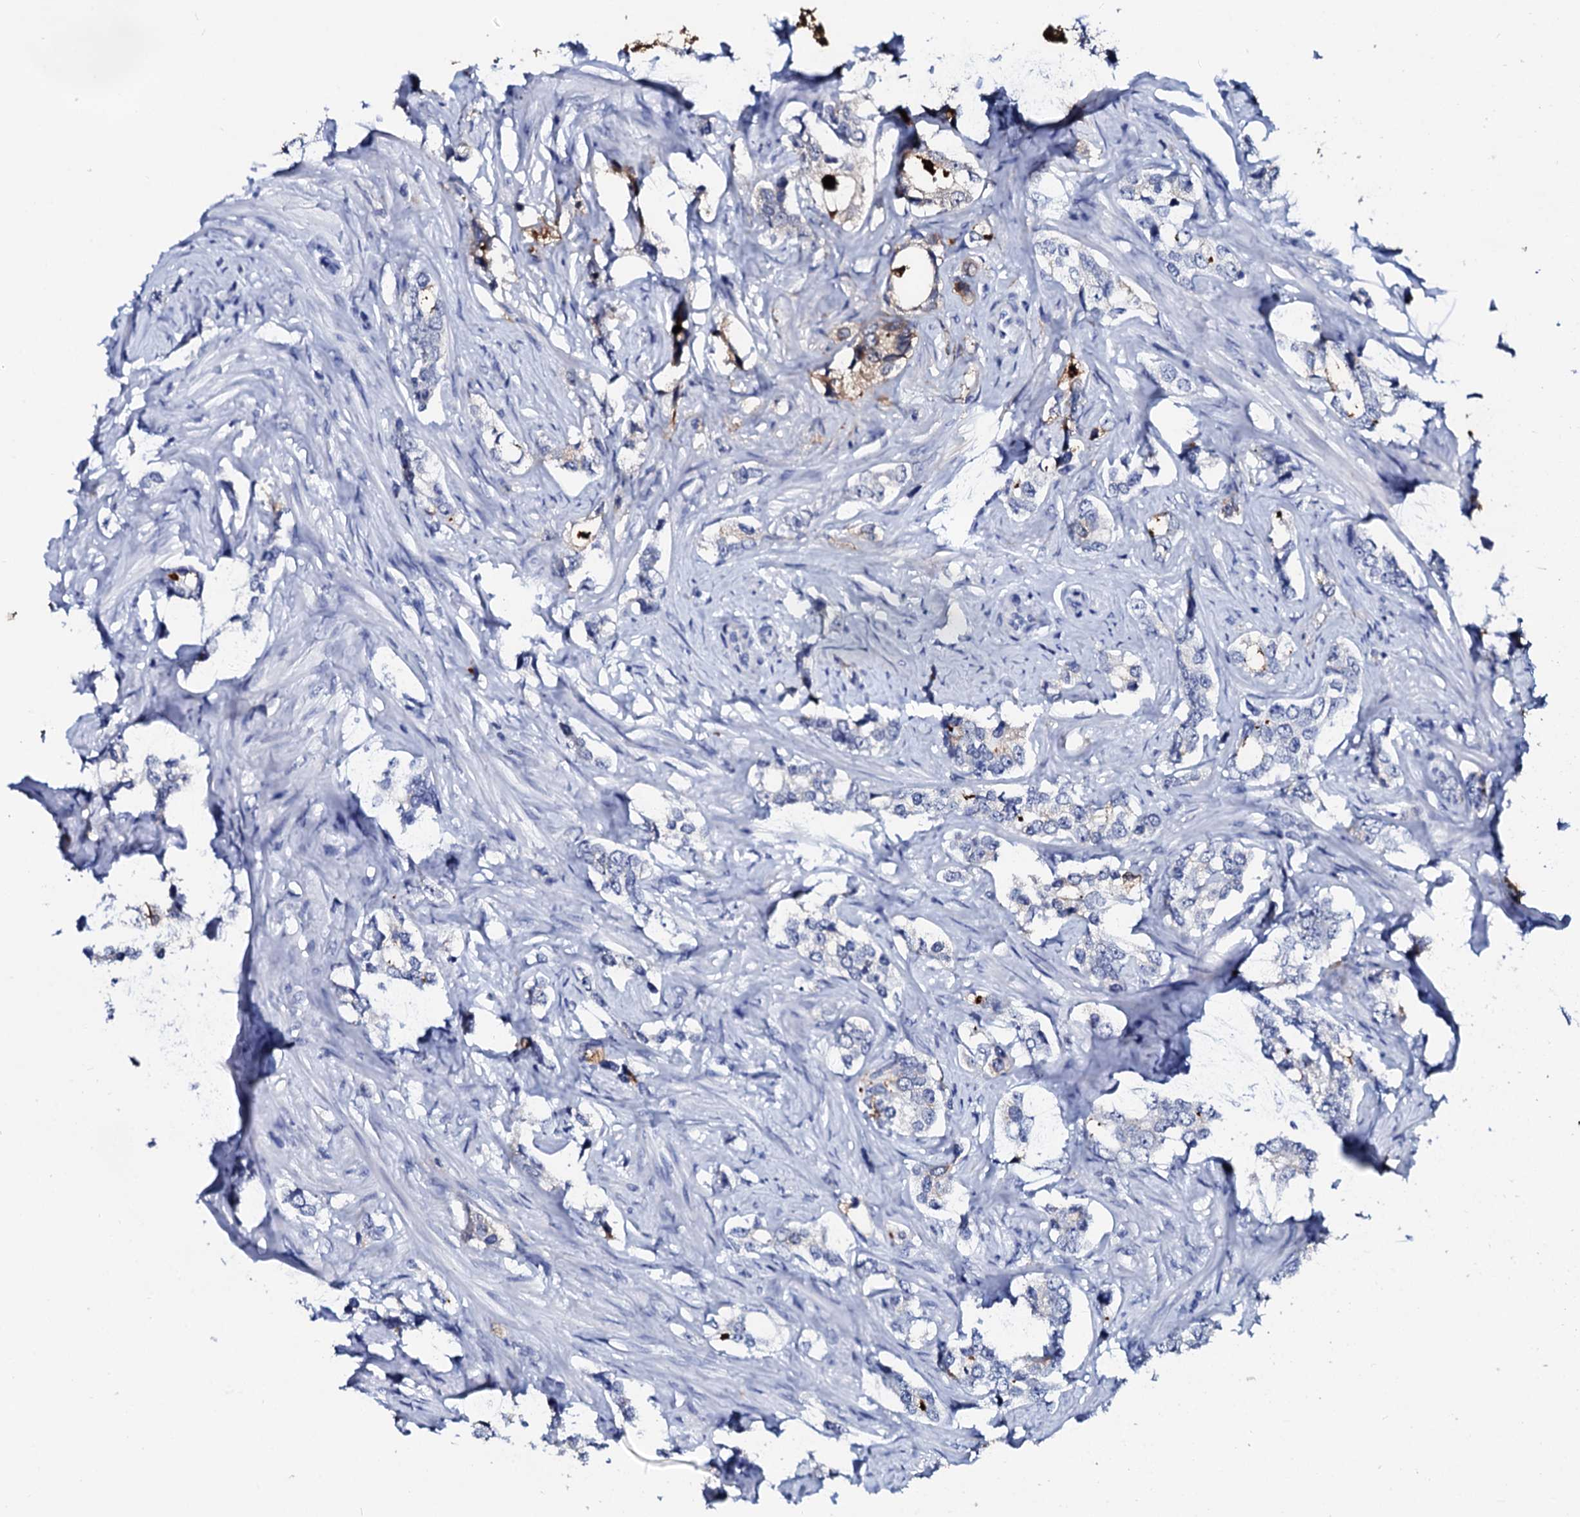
{"staining": {"intensity": "negative", "quantity": "none", "location": "none"}, "tissue": "prostate cancer", "cell_type": "Tumor cells", "image_type": "cancer", "snomed": [{"axis": "morphology", "description": "Adenocarcinoma, High grade"}, {"axis": "topography", "description": "Prostate"}], "caption": "Immunohistochemistry (IHC) micrograph of human prostate adenocarcinoma (high-grade) stained for a protein (brown), which shows no positivity in tumor cells. The staining is performed using DAB brown chromogen with nuclei counter-stained in using hematoxylin.", "gene": "SPATA19", "patient": {"sex": "male", "age": 66}}